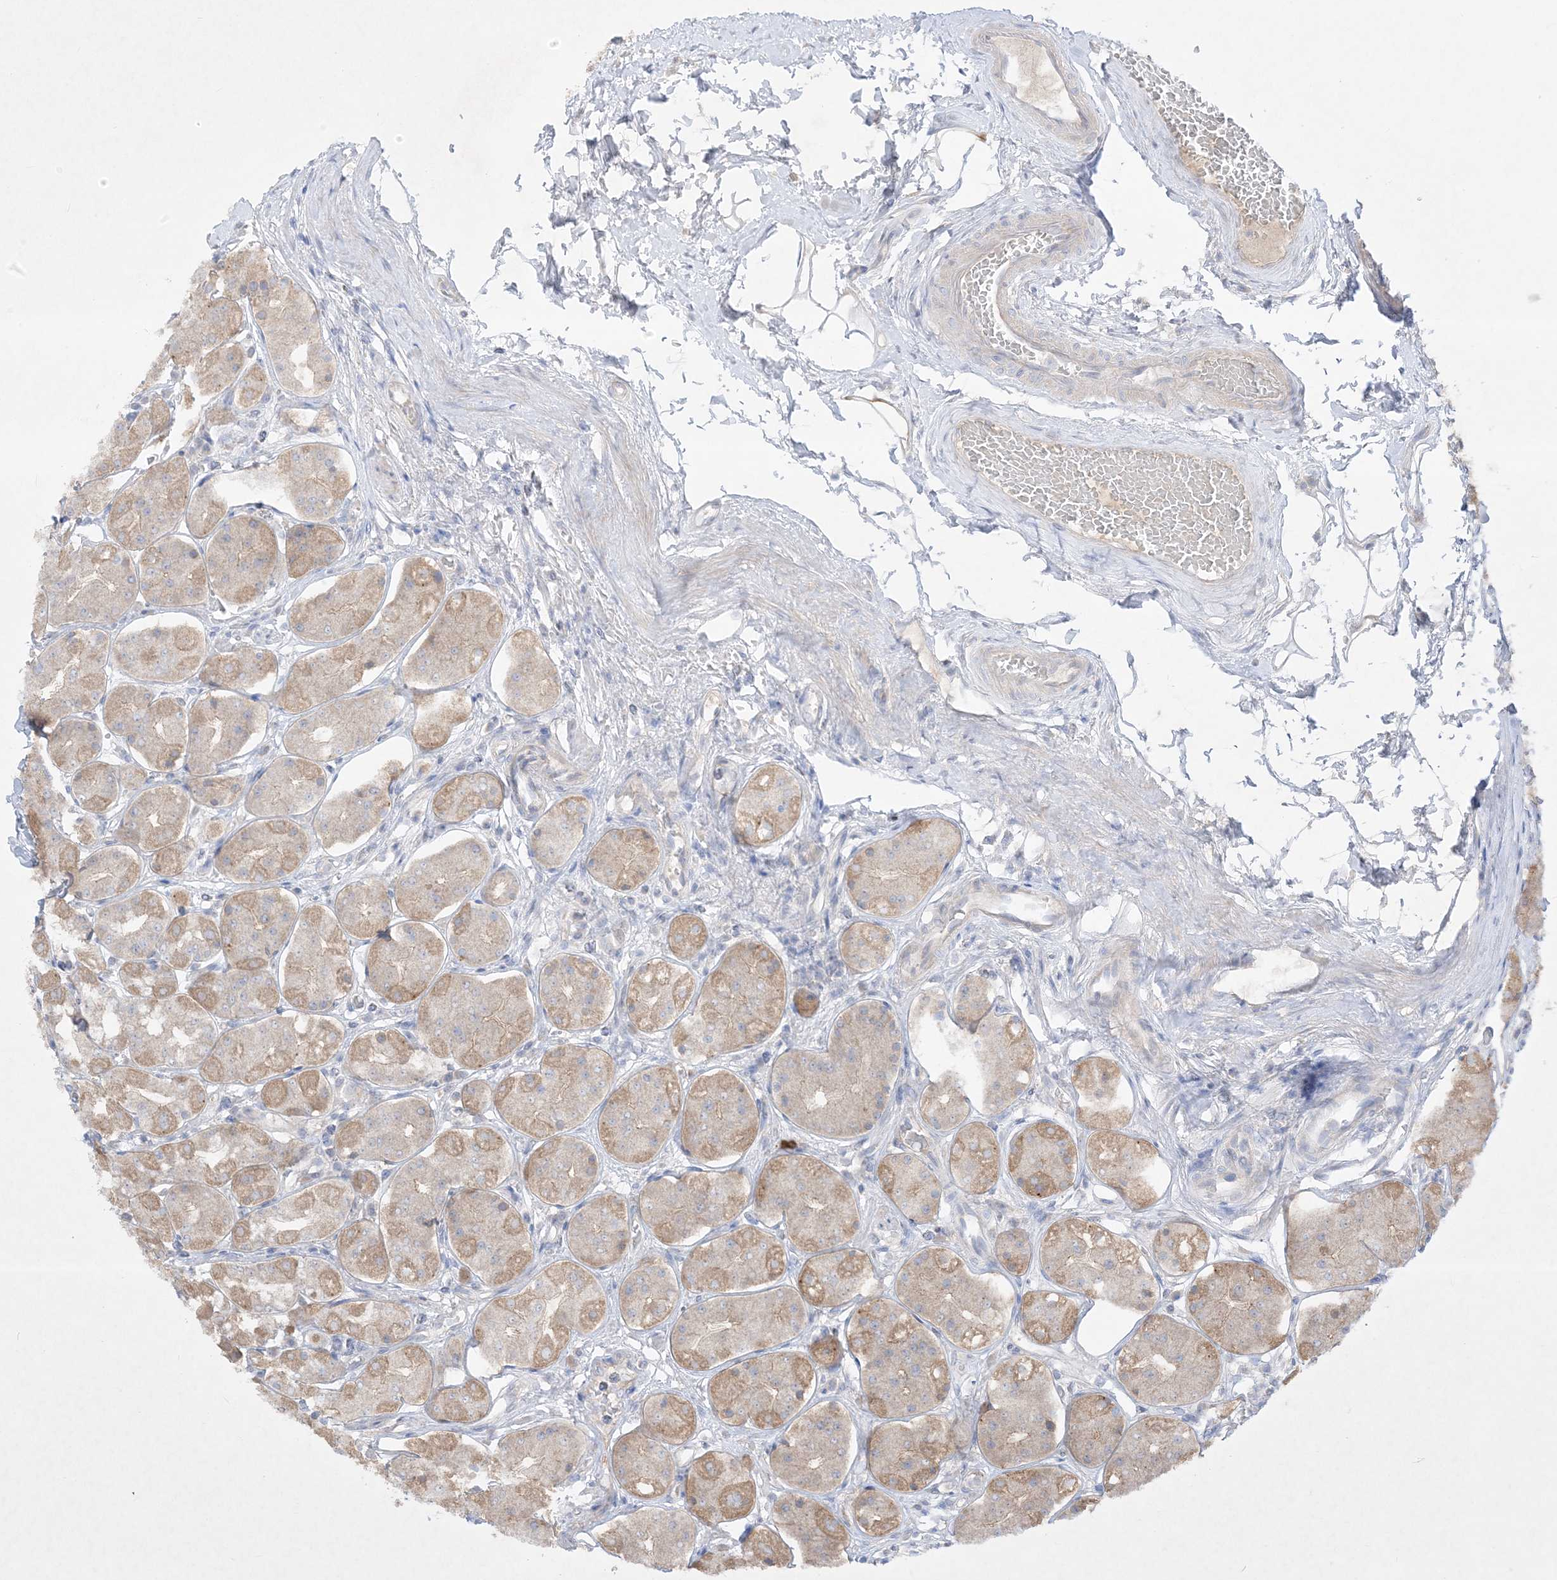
{"staining": {"intensity": "moderate", "quantity": "<25%", "location": "cytoplasmic/membranous"}, "tissue": "stomach", "cell_type": "Glandular cells", "image_type": "normal", "snomed": [{"axis": "morphology", "description": "Normal tissue, NOS"}, {"axis": "topography", "description": "Stomach"}, {"axis": "topography", "description": "Stomach, lower"}], "caption": "Immunohistochemistry (DAB) staining of benign human stomach exhibits moderate cytoplasmic/membranous protein staining in approximately <25% of glandular cells.", "gene": "PLEKHA3", "patient": {"sex": "female", "age": 56}}